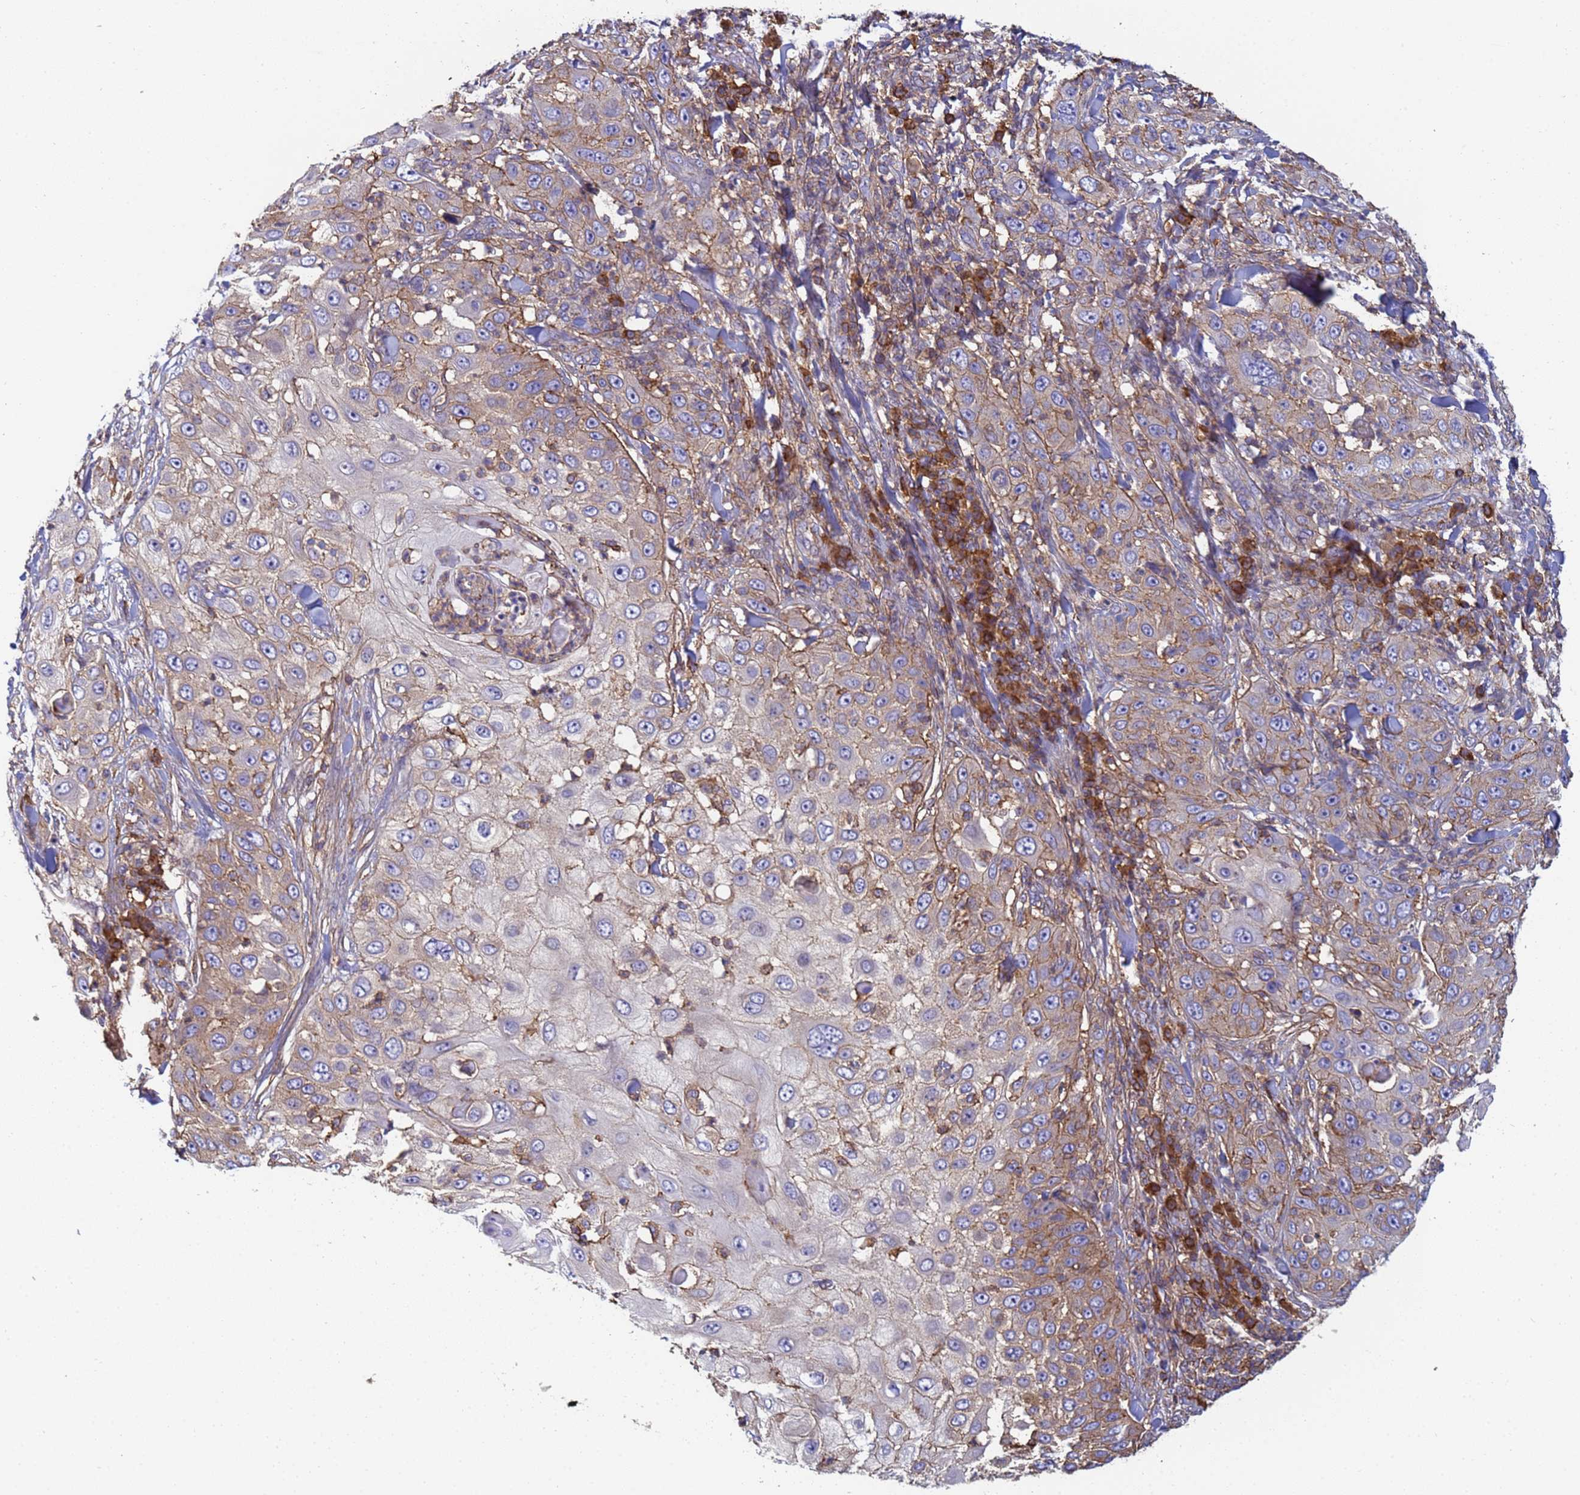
{"staining": {"intensity": "moderate", "quantity": "25%-75%", "location": "cytoplasmic/membranous"}, "tissue": "skin cancer", "cell_type": "Tumor cells", "image_type": "cancer", "snomed": [{"axis": "morphology", "description": "Squamous cell carcinoma, NOS"}, {"axis": "topography", "description": "Skin"}], "caption": "Protein expression analysis of skin squamous cell carcinoma reveals moderate cytoplasmic/membranous staining in approximately 25%-75% of tumor cells. (DAB (3,3'-diaminobenzidine) = brown stain, brightfield microscopy at high magnification).", "gene": "ZNG1B", "patient": {"sex": "female", "age": 44}}